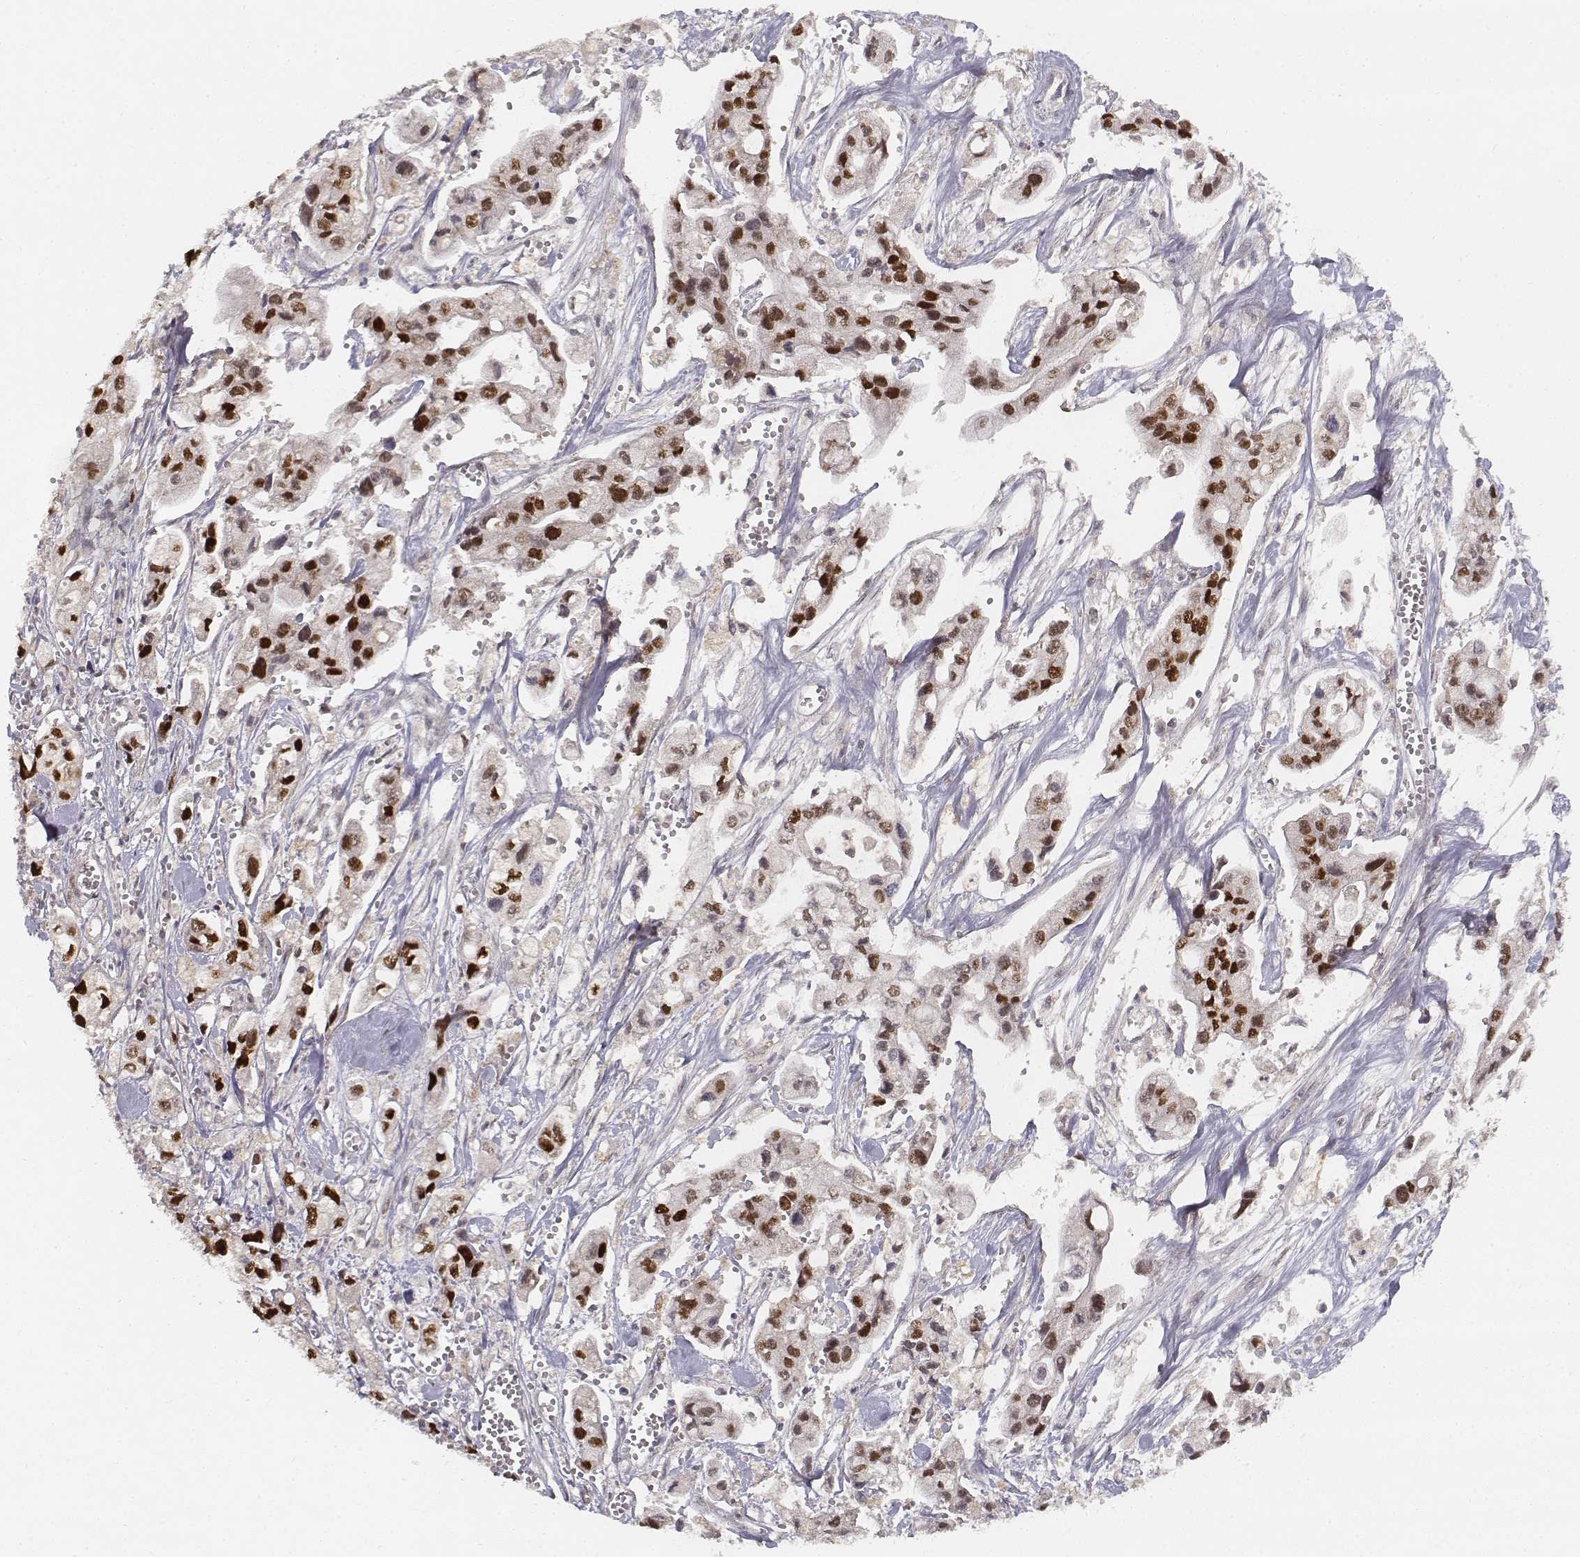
{"staining": {"intensity": "strong", "quantity": ">75%", "location": "nuclear"}, "tissue": "pancreatic cancer", "cell_type": "Tumor cells", "image_type": "cancer", "snomed": [{"axis": "morphology", "description": "Adenocarcinoma, NOS"}, {"axis": "topography", "description": "Pancreas"}], "caption": "Pancreatic cancer (adenocarcinoma) stained with a brown dye displays strong nuclear positive expression in approximately >75% of tumor cells.", "gene": "FANCD2", "patient": {"sex": "male", "age": 70}}